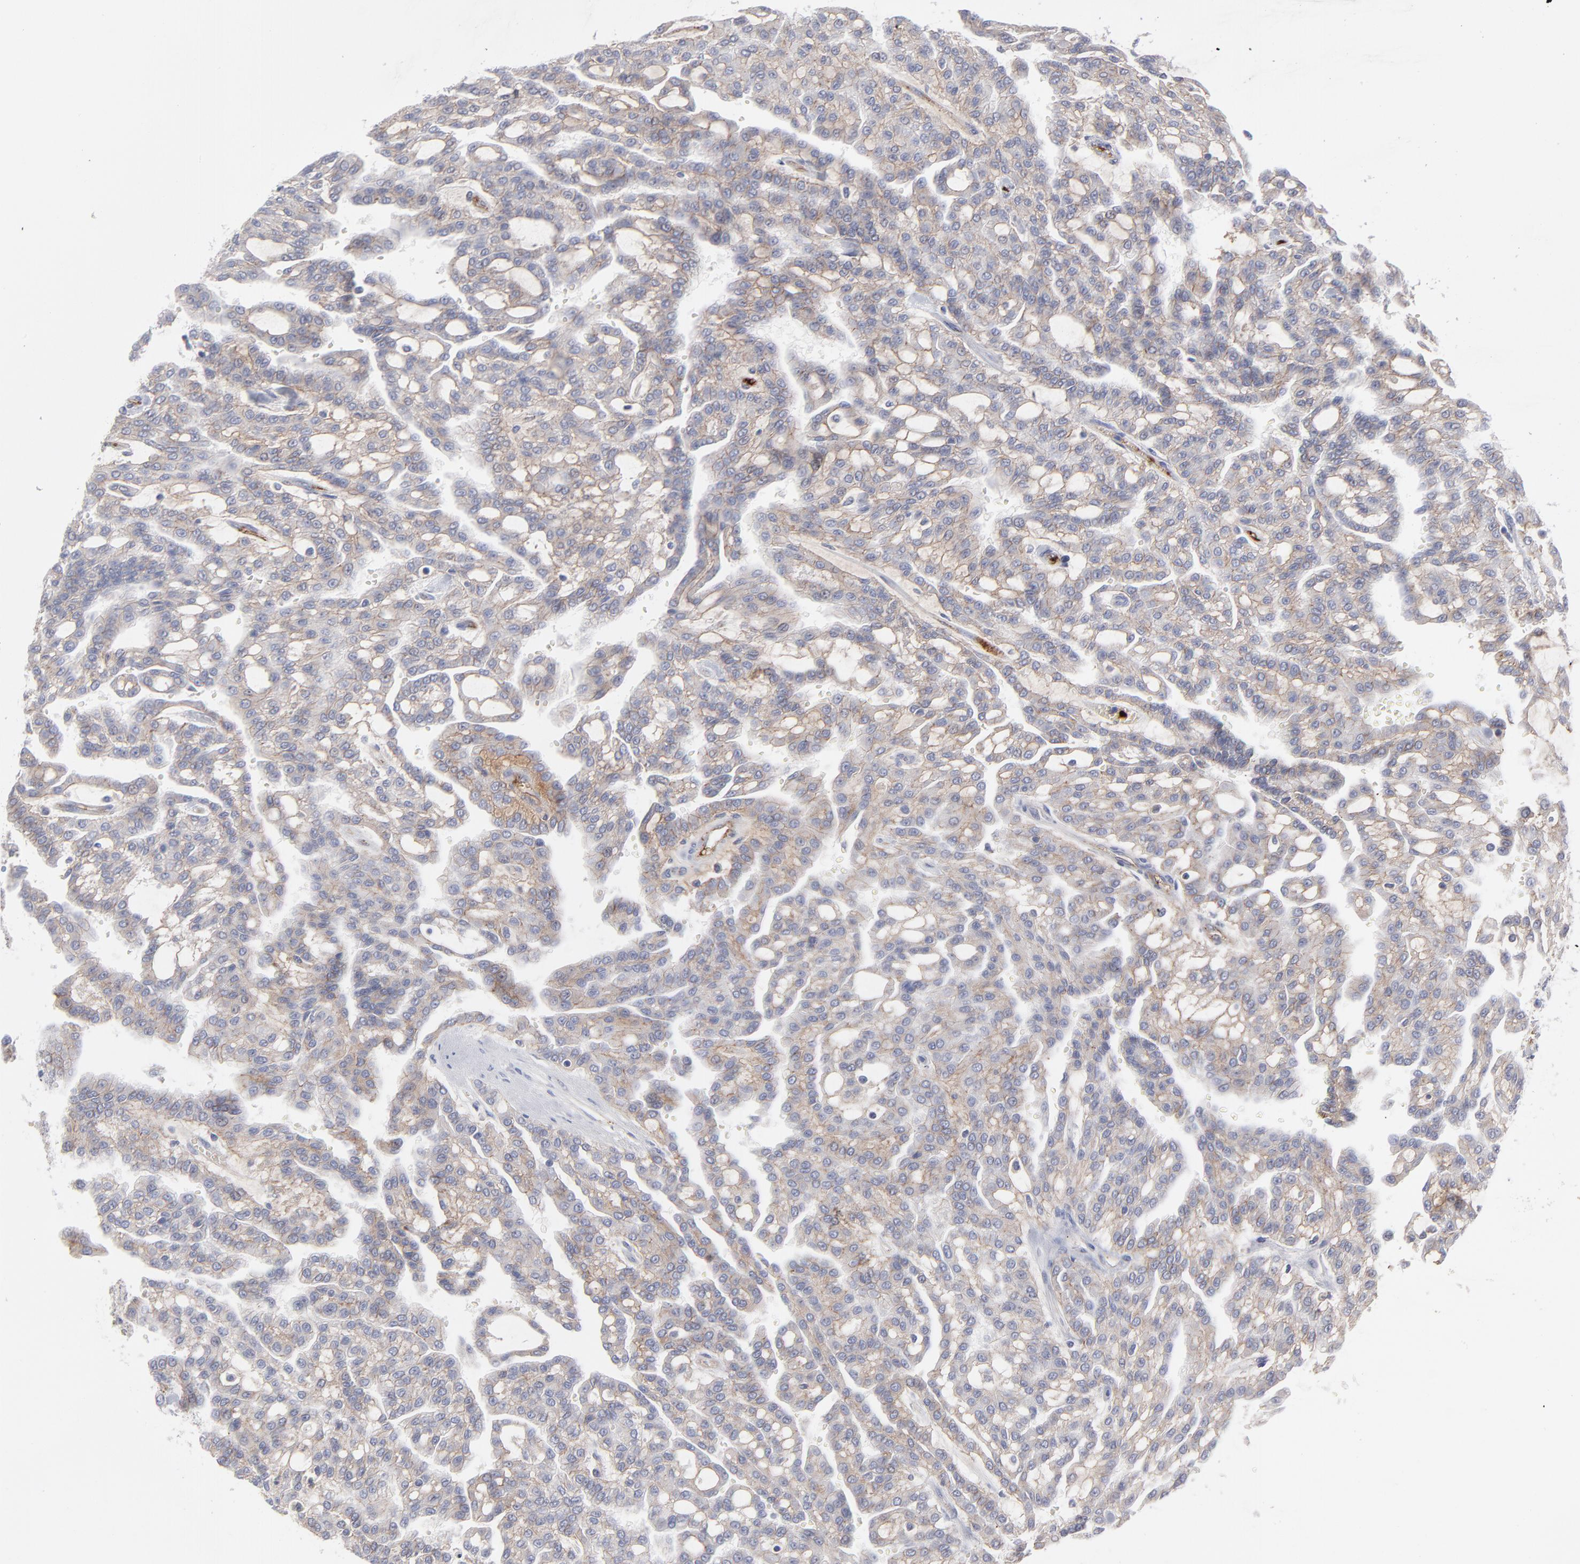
{"staining": {"intensity": "weak", "quantity": ">75%", "location": "cytoplasmic/membranous"}, "tissue": "renal cancer", "cell_type": "Tumor cells", "image_type": "cancer", "snomed": [{"axis": "morphology", "description": "Adenocarcinoma, NOS"}, {"axis": "topography", "description": "Kidney"}], "caption": "The histopathology image shows a brown stain indicating the presence of a protein in the cytoplasmic/membranous of tumor cells in renal cancer (adenocarcinoma).", "gene": "CCR3", "patient": {"sex": "male", "age": 63}}